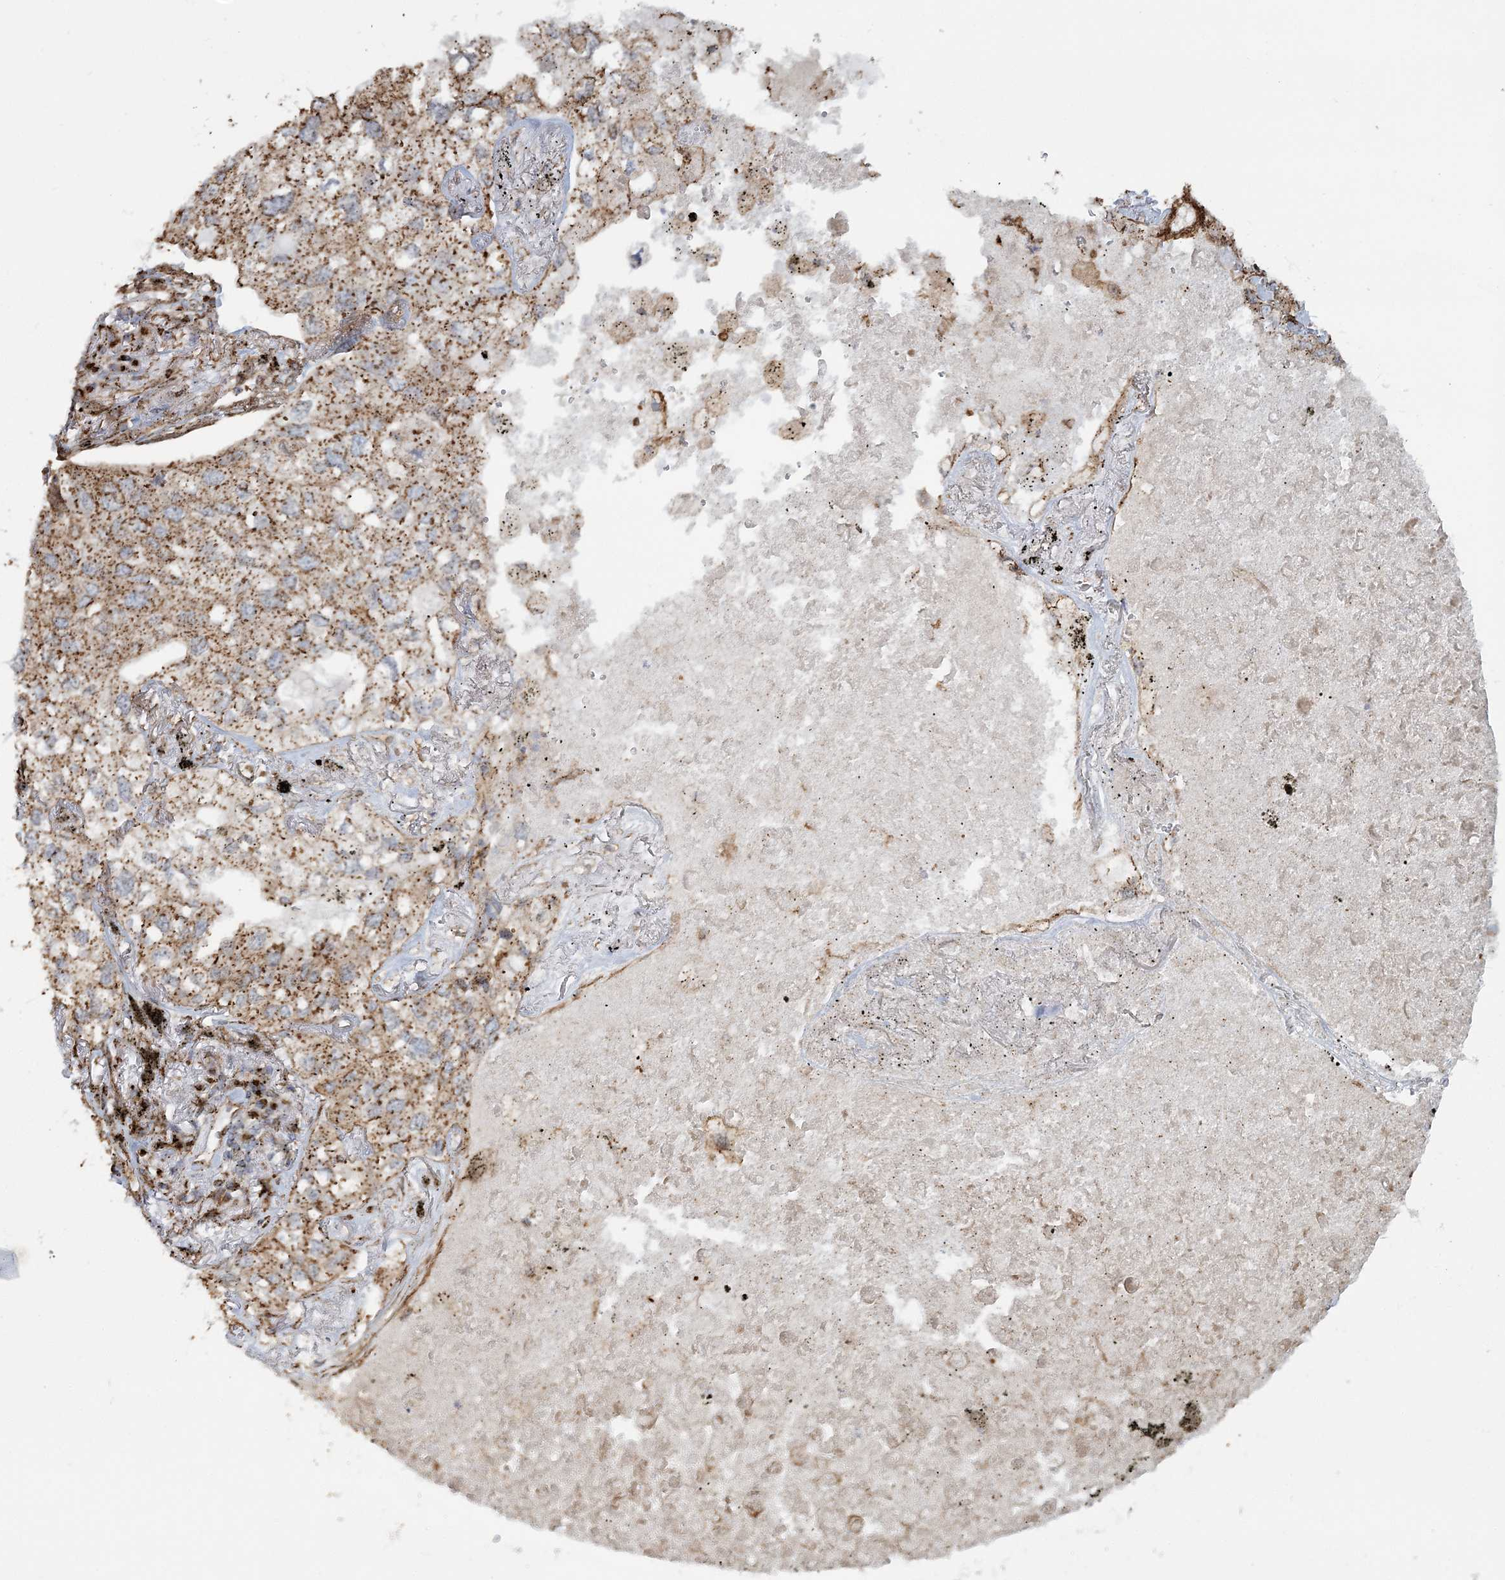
{"staining": {"intensity": "moderate", "quantity": ">75%", "location": "cytoplasmic/membranous"}, "tissue": "lung cancer", "cell_type": "Tumor cells", "image_type": "cancer", "snomed": [{"axis": "morphology", "description": "Adenocarcinoma, NOS"}, {"axis": "topography", "description": "Lung"}], "caption": "Immunohistochemistry micrograph of adenocarcinoma (lung) stained for a protein (brown), which shows medium levels of moderate cytoplasmic/membranous expression in approximately >75% of tumor cells.", "gene": "TRAF3IP2", "patient": {"sex": "male", "age": 65}}